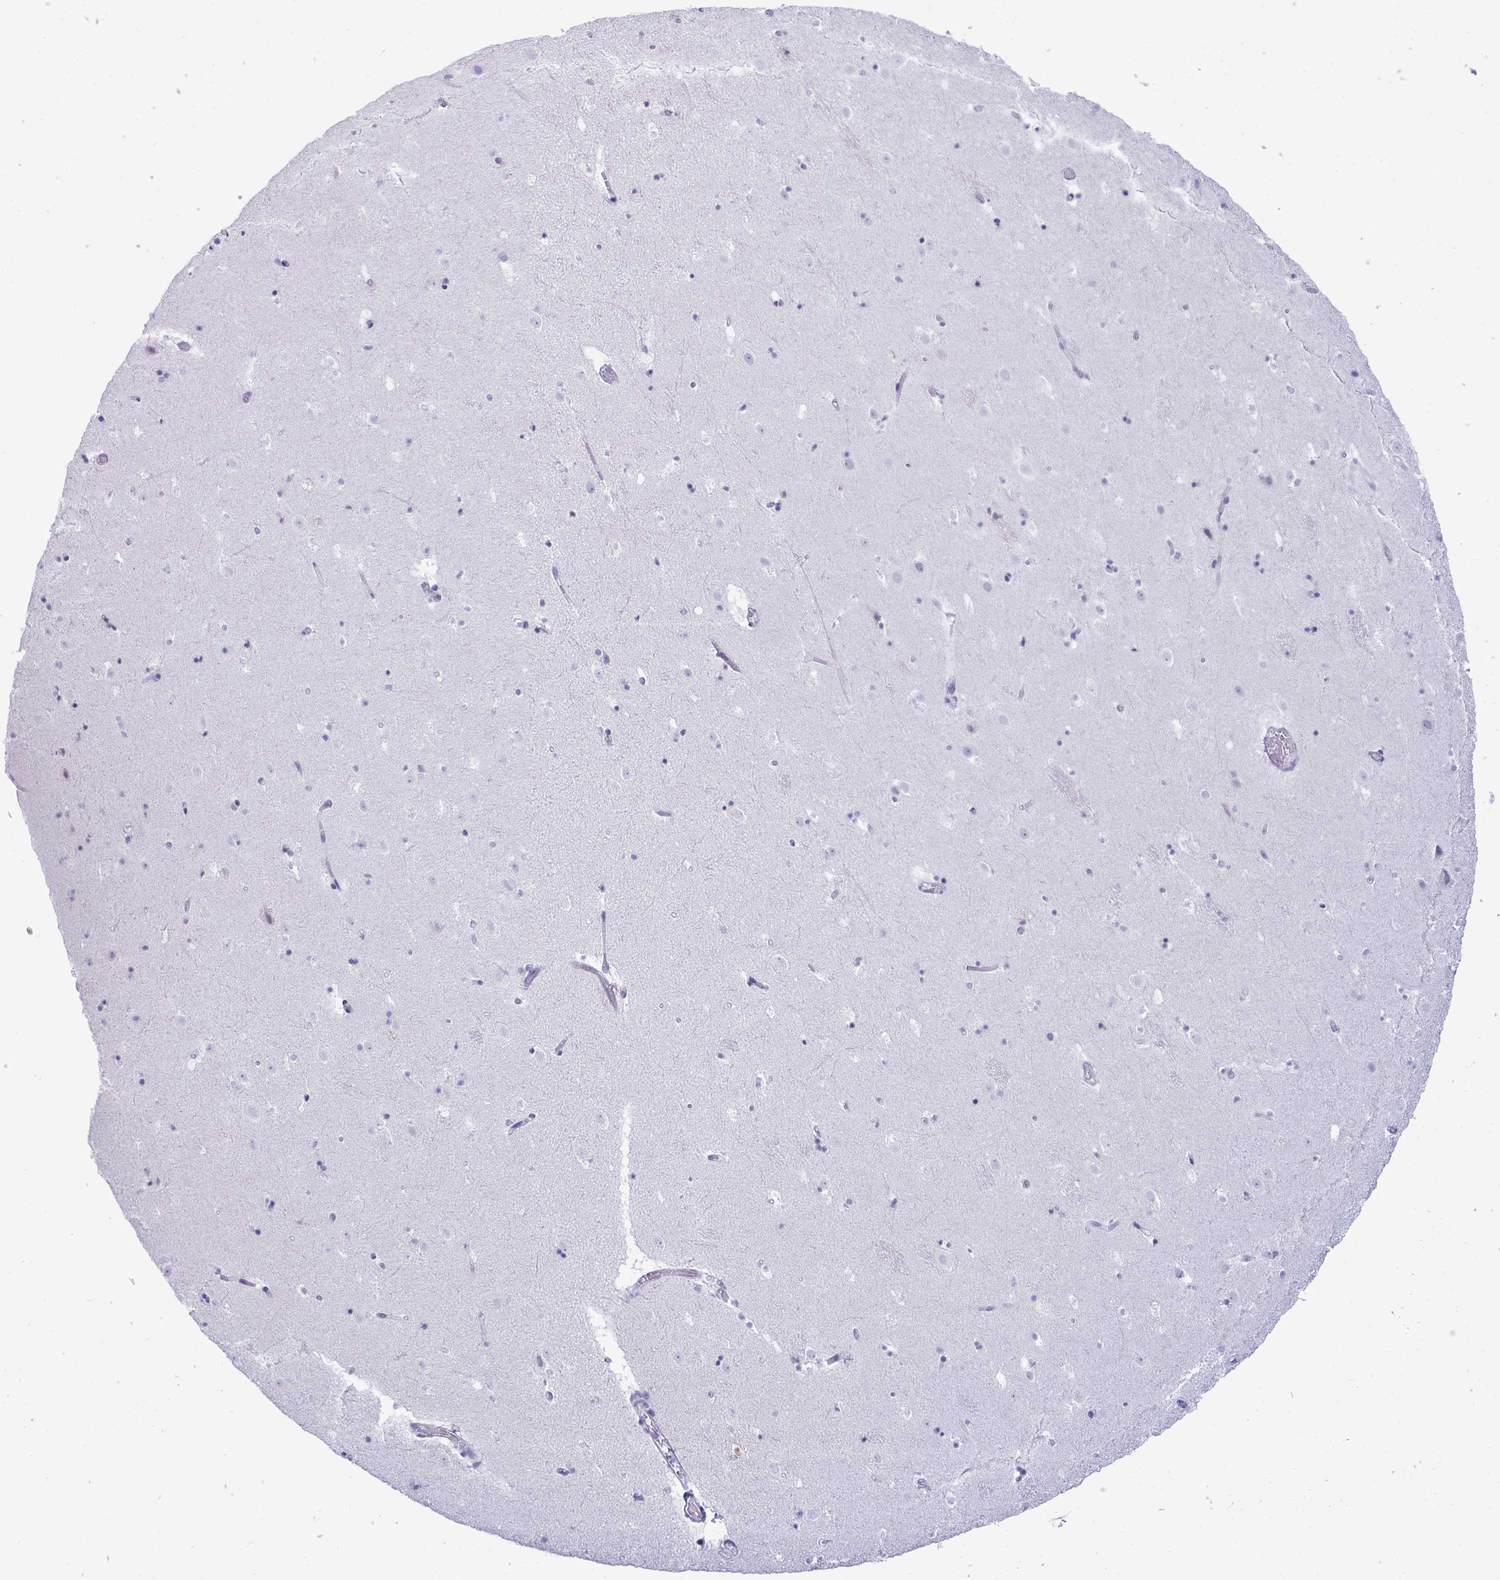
{"staining": {"intensity": "negative", "quantity": "none", "location": "none"}, "tissue": "caudate", "cell_type": "Glial cells", "image_type": "normal", "snomed": [{"axis": "morphology", "description": "Normal tissue, NOS"}, {"axis": "topography", "description": "Lateral ventricle wall"}], "caption": "IHC of normal human caudate displays no expression in glial cells.", "gene": "HSPB6", "patient": {"sex": "male", "age": 37}}